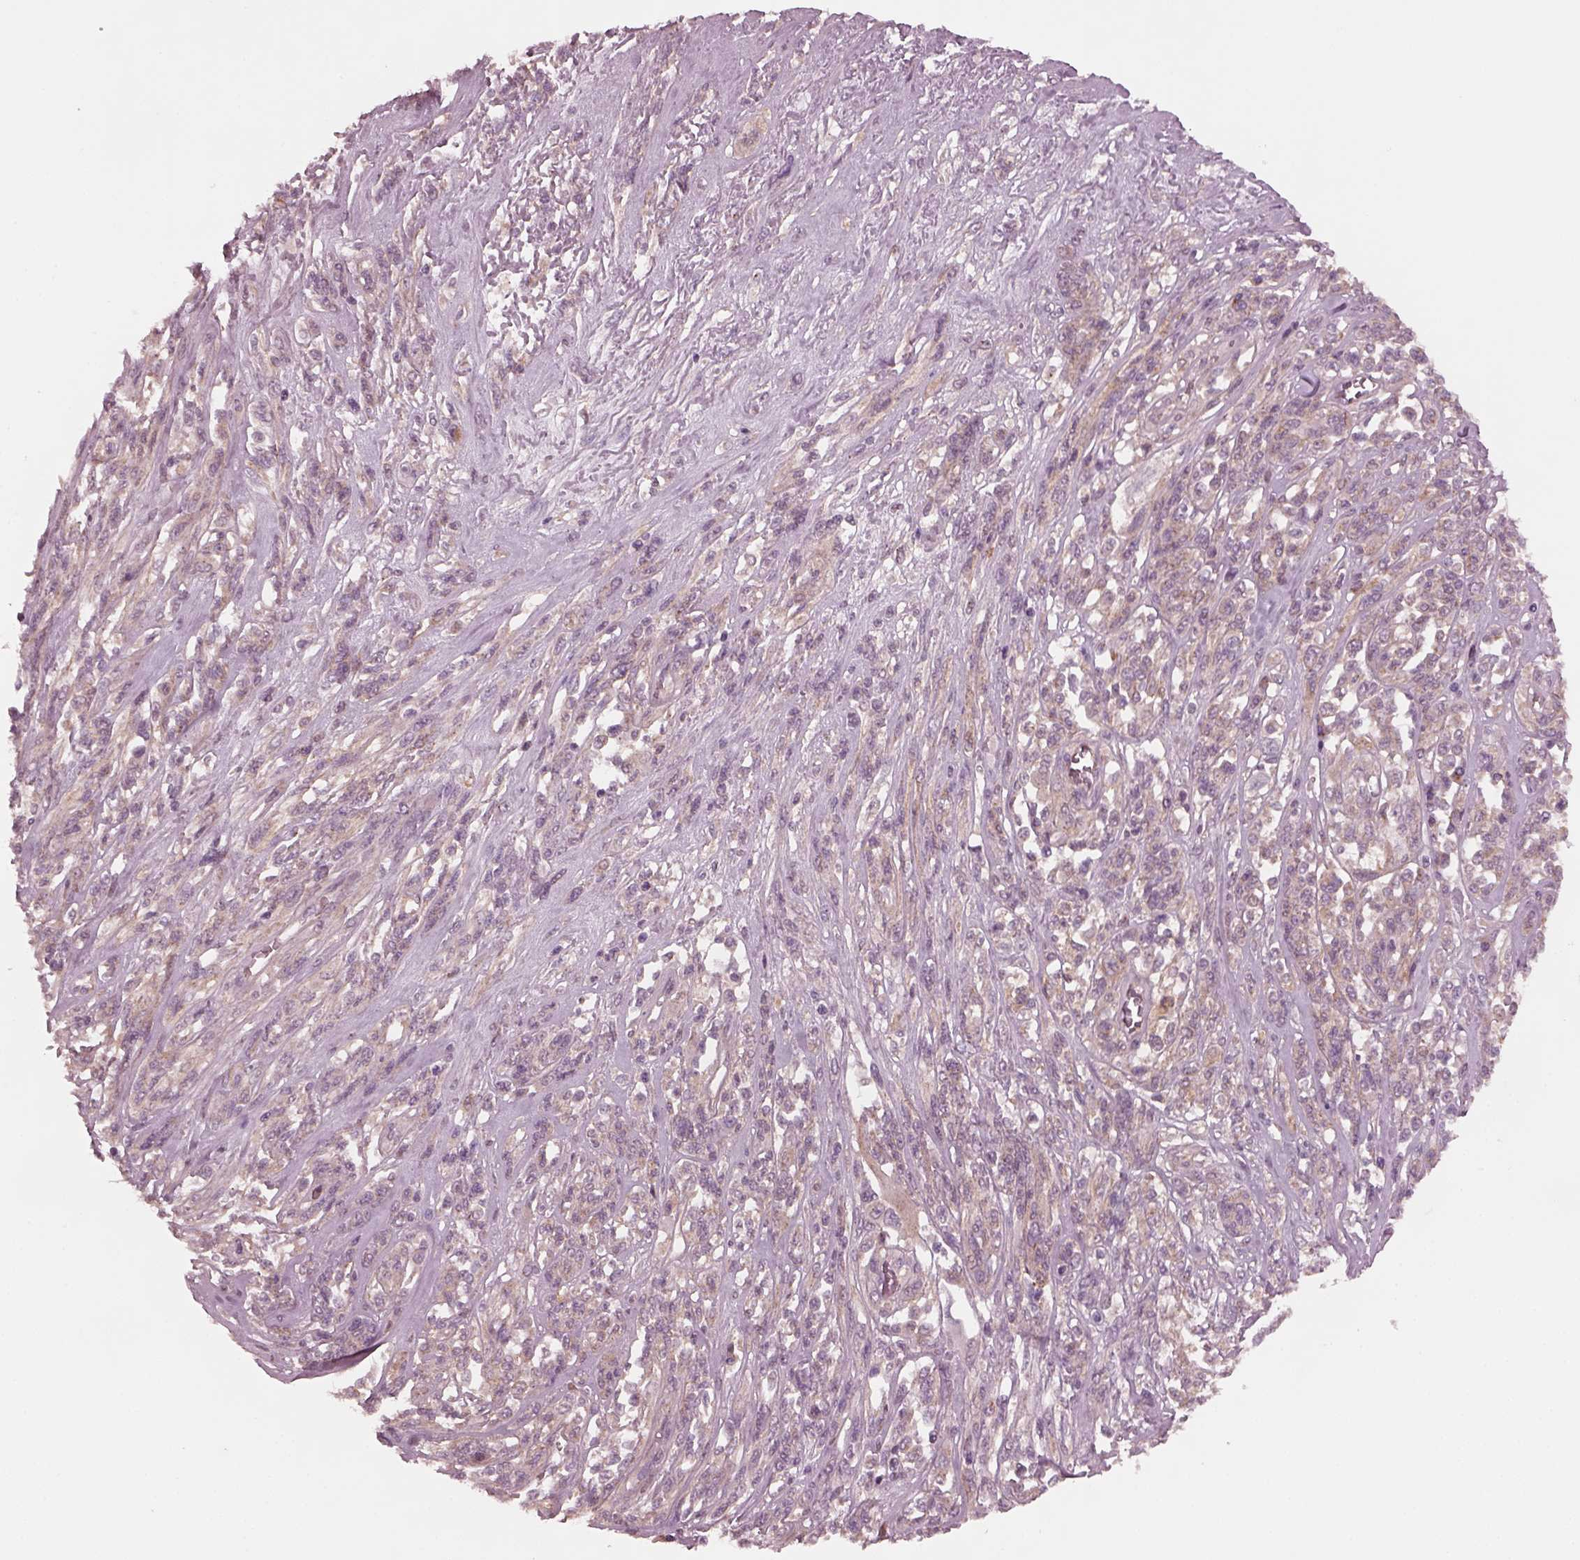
{"staining": {"intensity": "weak", "quantity": ">75%", "location": "cytoplasmic/membranous"}, "tissue": "melanoma", "cell_type": "Tumor cells", "image_type": "cancer", "snomed": [{"axis": "morphology", "description": "Malignant melanoma, NOS"}, {"axis": "topography", "description": "Skin"}], "caption": "Immunohistochemistry histopathology image of human melanoma stained for a protein (brown), which displays low levels of weak cytoplasmic/membranous staining in approximately >75% of tumor cells.", "gene": "TUBG1", "patient": {"sex": "female", "age": 91}}